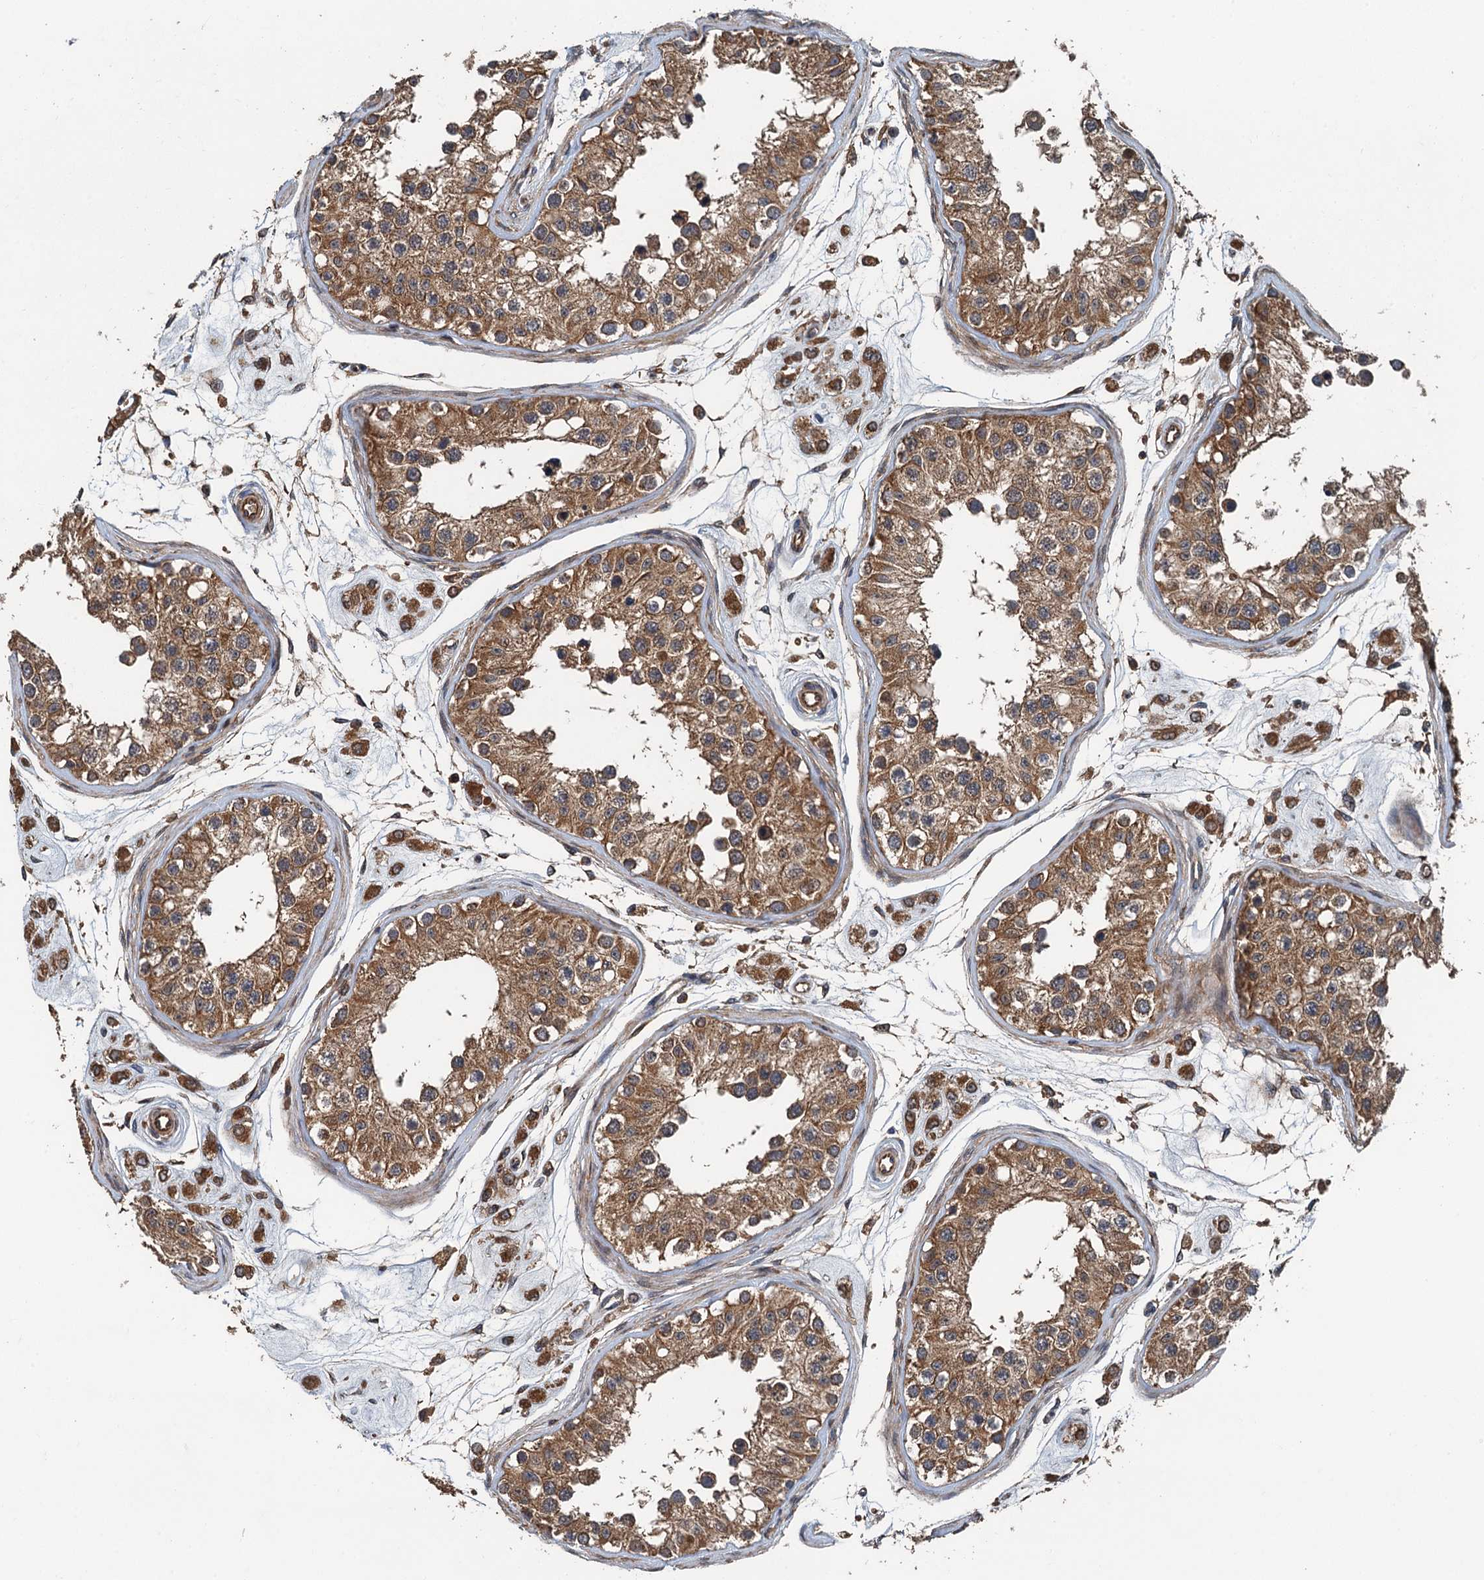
{"staining": {"intensity": "moderate", "quantity": ">75%", "location": "cytoplasmic/membranous"}, "tissue": "testis", "cell_type": "Cells in seminiferous ducts", "image_type": "normal", "snomed": [{"axis": "morphology", "description": "Normal tissue, NOS"}, {"axis": "morphology", "description": "Adenocarcinoma, metastatic, NOS"}, {"axis": "topography", "description": "Testis"}], "caption": "Moderate cytoplasmic/membranous positivity is present in about >75% of cells in seminiferous ducts in unremarkable testis. (Brightfield microscopy of DAB IHC at high magnification).", "gene": "BORCS5", "patient": {"sex": "male", "age": 26}}